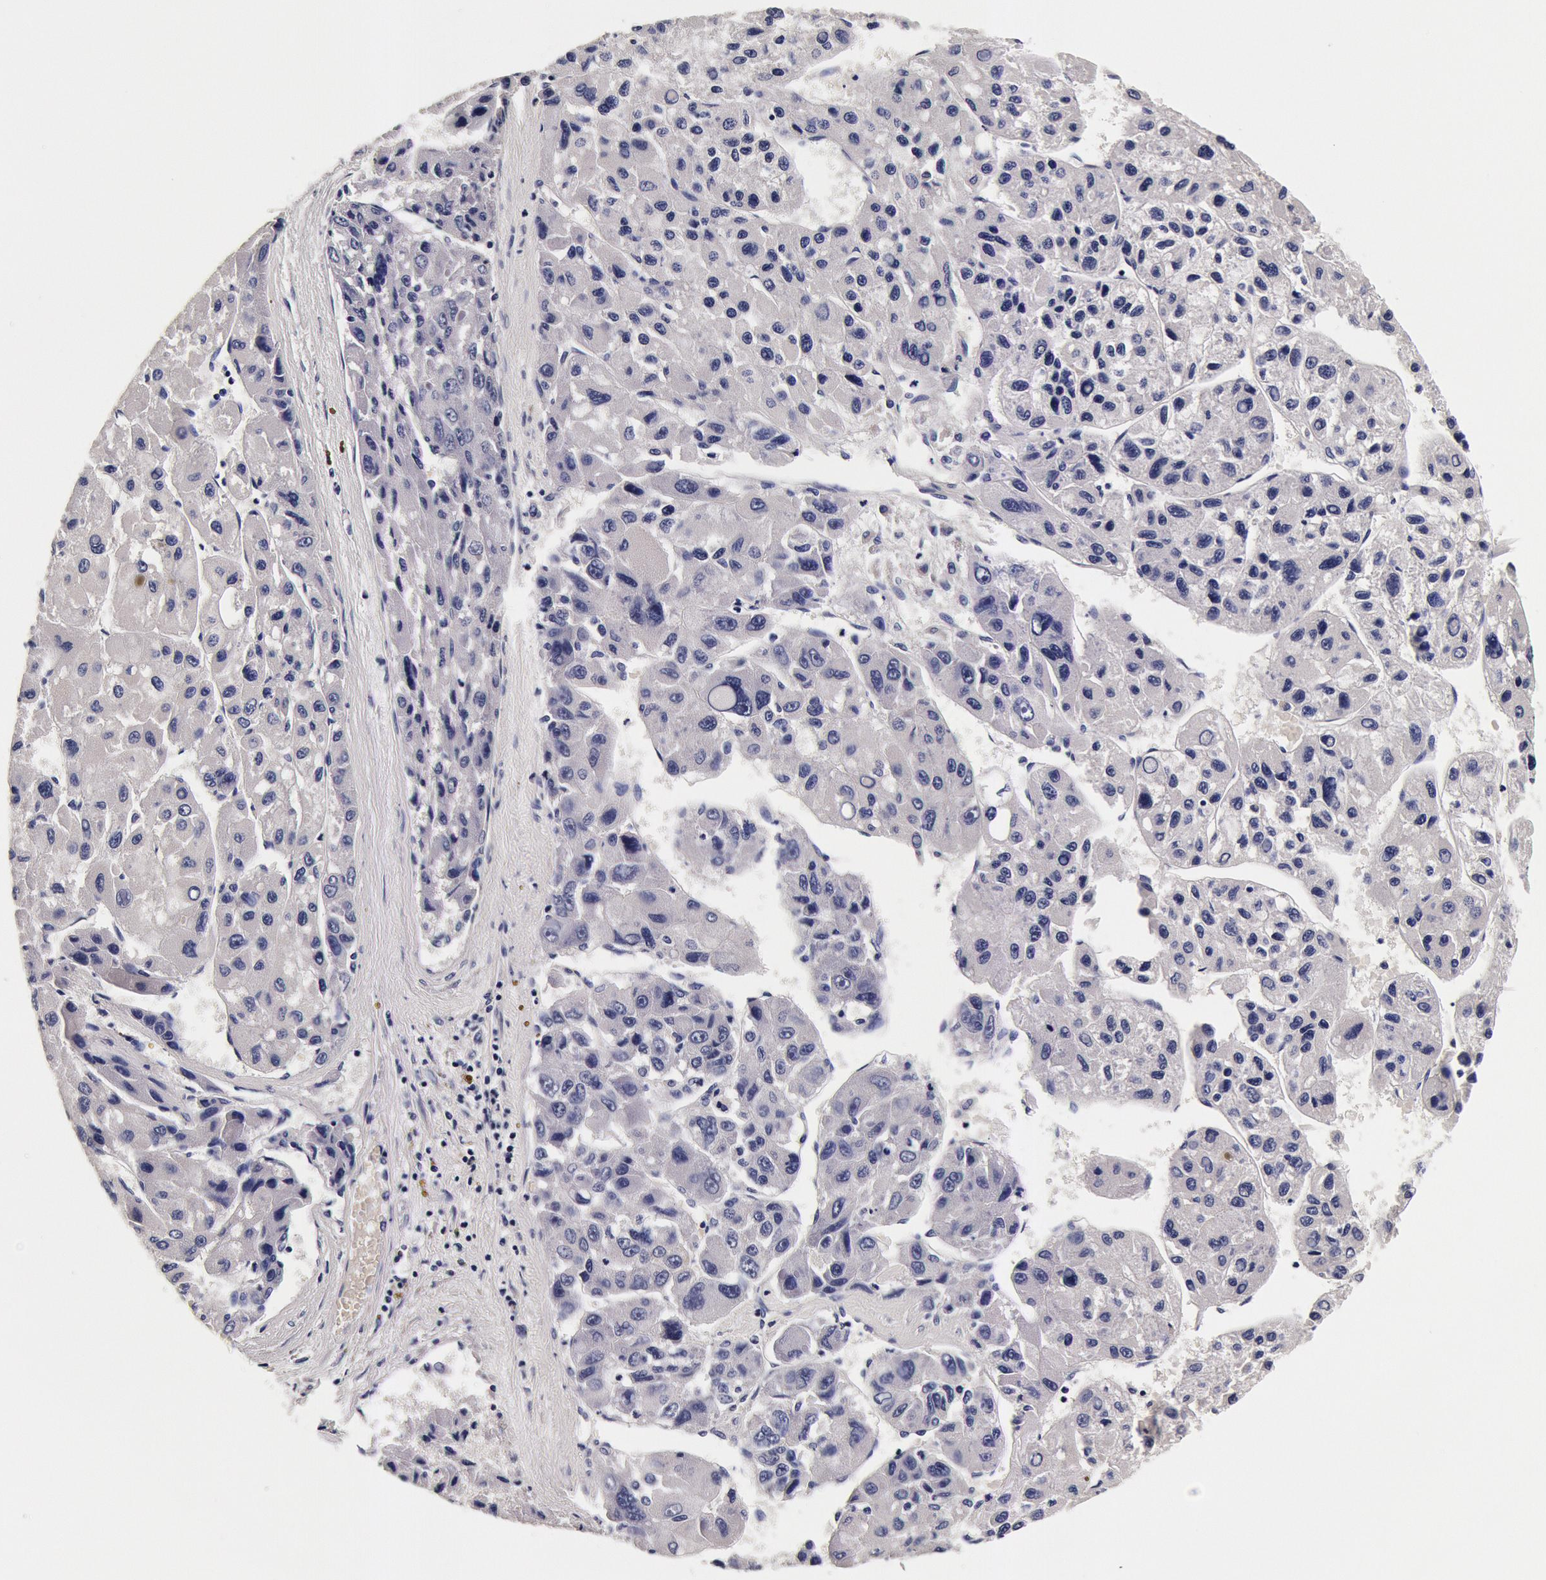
{"staining": {"intensity": "negative", "quantity": "none", "location": "none"}, "tissue": "liver cancer", "cell_type": "Tumor cells", "image_type": "cancer", "snomed": [{"axis": "morphology", "description": "Carcinoma, Hepatocellular, NOS"}, {"axis": "topography", "description": "Liver"}], "caption": "Protein analysis of liver cancer (hepatocellular carcinoma) demonstrates no significant staining in tumor cells.", "gene": "CCDC22", "patient": {"sex": "male", "age": 64}}